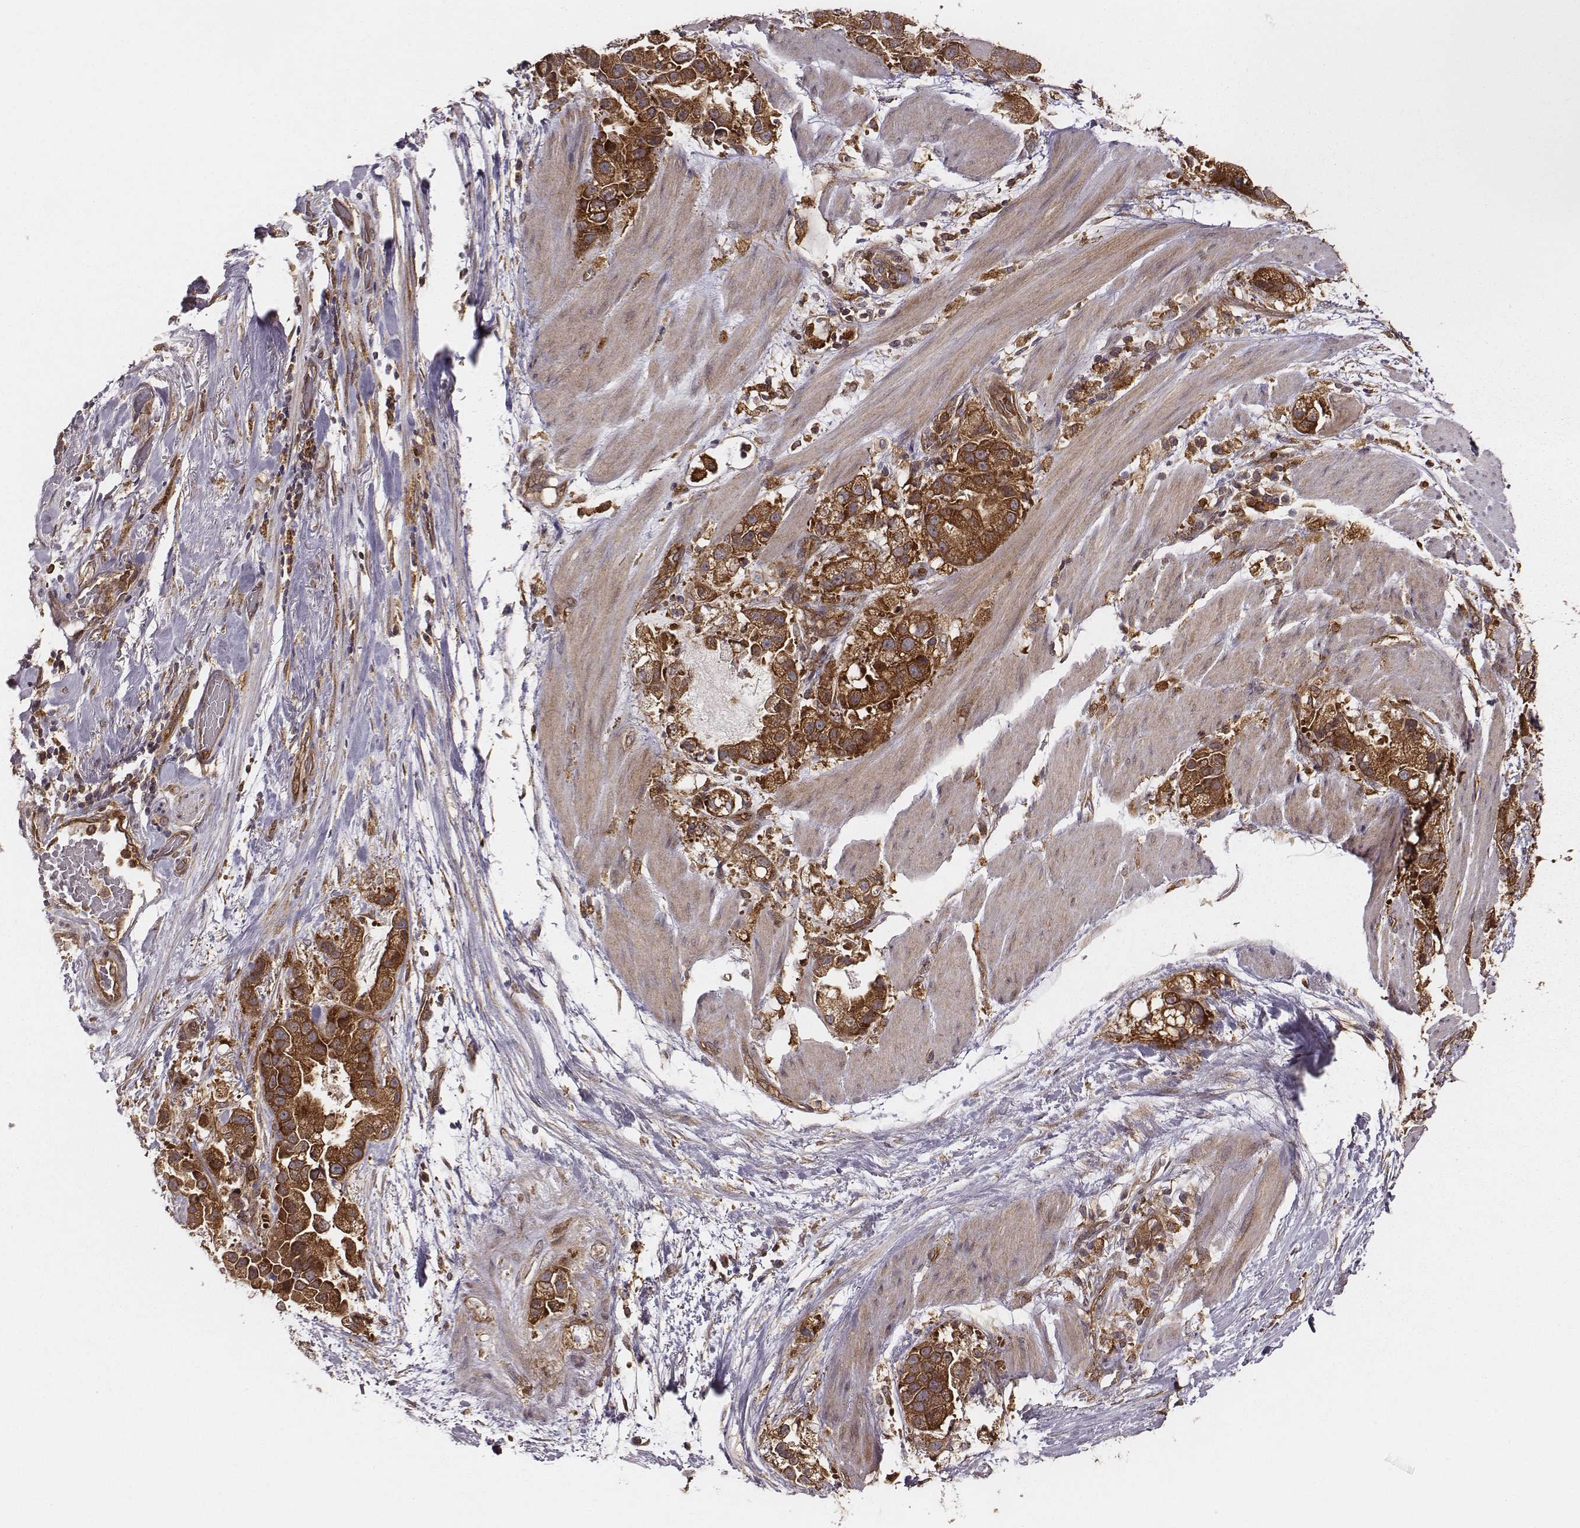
{"staining": {"intensity": "strong", "quantity": ">75%", "location": "cytoplasmic/membranous"}, "tissue": "stomach cancer", "cell_type": "Tumor cells", "image_type": "cancer", "snomed": [{"axis": "morphology", "description": "Adenocarcinoma, NOS"}, {"axis": "topography", "description": "Stomach"}], "caption": "A high amount of strong cytoplasmic/membranous positivity is appreciated in about >75% of tumor cells in stomach adenocarcinoma tissue. The protein is stained brown, and the nuclei are stained in blue (DAB IHC with brightfield microscopy, high magnification).", "gene": "VPS26A", "patient": {"sex": "male", "age": 59}}